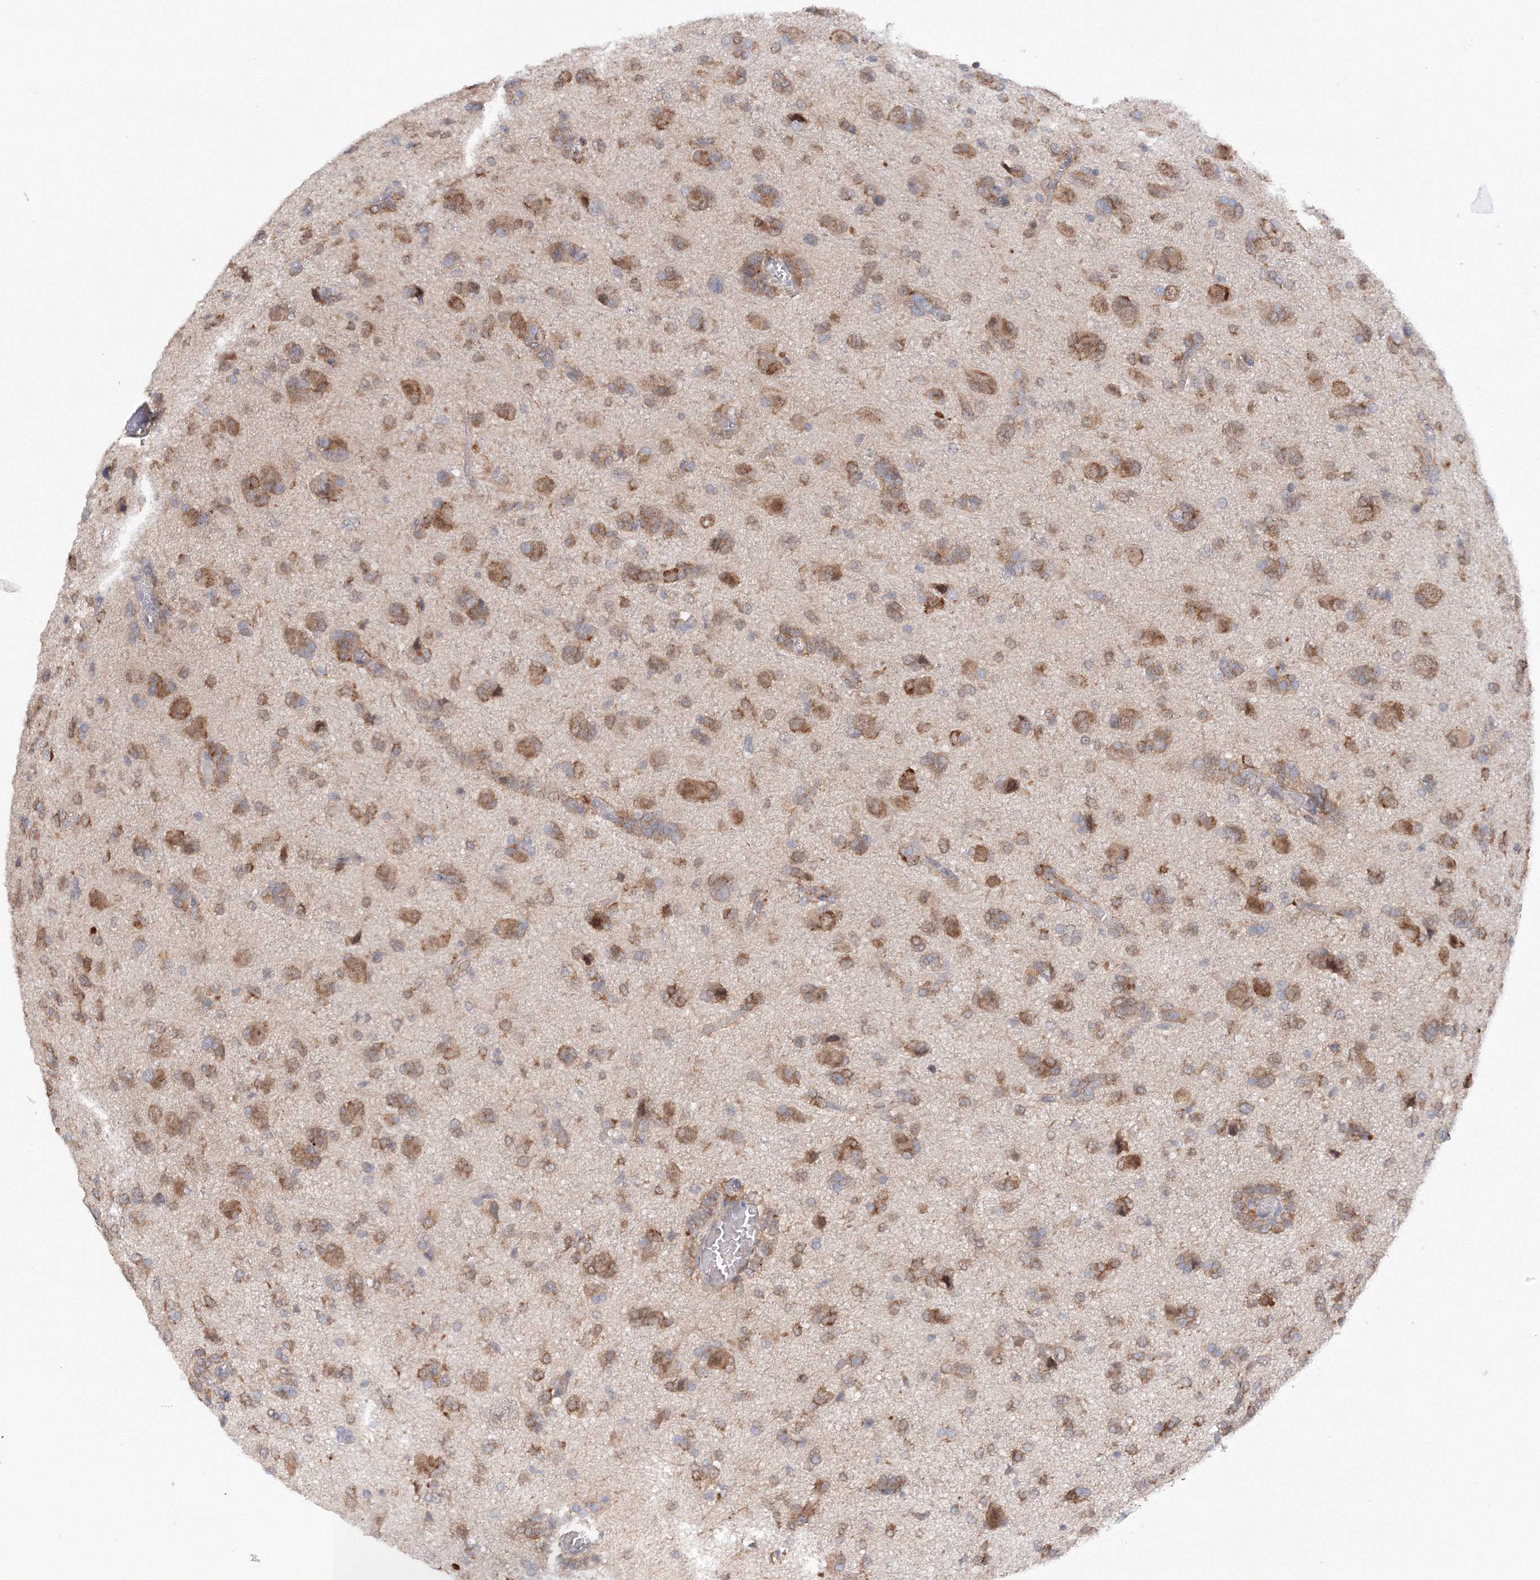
{"staining": {"intensity": "moderate", "quantity": "25%-75%", "location": "cytoplasmic/membranous"}, "tissue": "glioma", "cell_type": "Tumor cells", "image_type": "cancer", "snomed": [{"axis": "morphology", "description": "Glioma, malignant, High grade"}, {"axis": "topography", "description": "Brain"}], "caption": "High-power microscopy captured an IHC photomicrograph of glioma, revealing moderate cytoplasmic/membranous positivity in about 25%-75% of tumor cells. (DAB (3,3'-diaminobenzidine) IHC with brightfield microscopy, high magnification).", "gene": "DIS3L2", "patient": {"sex": "female", "age": 59}}